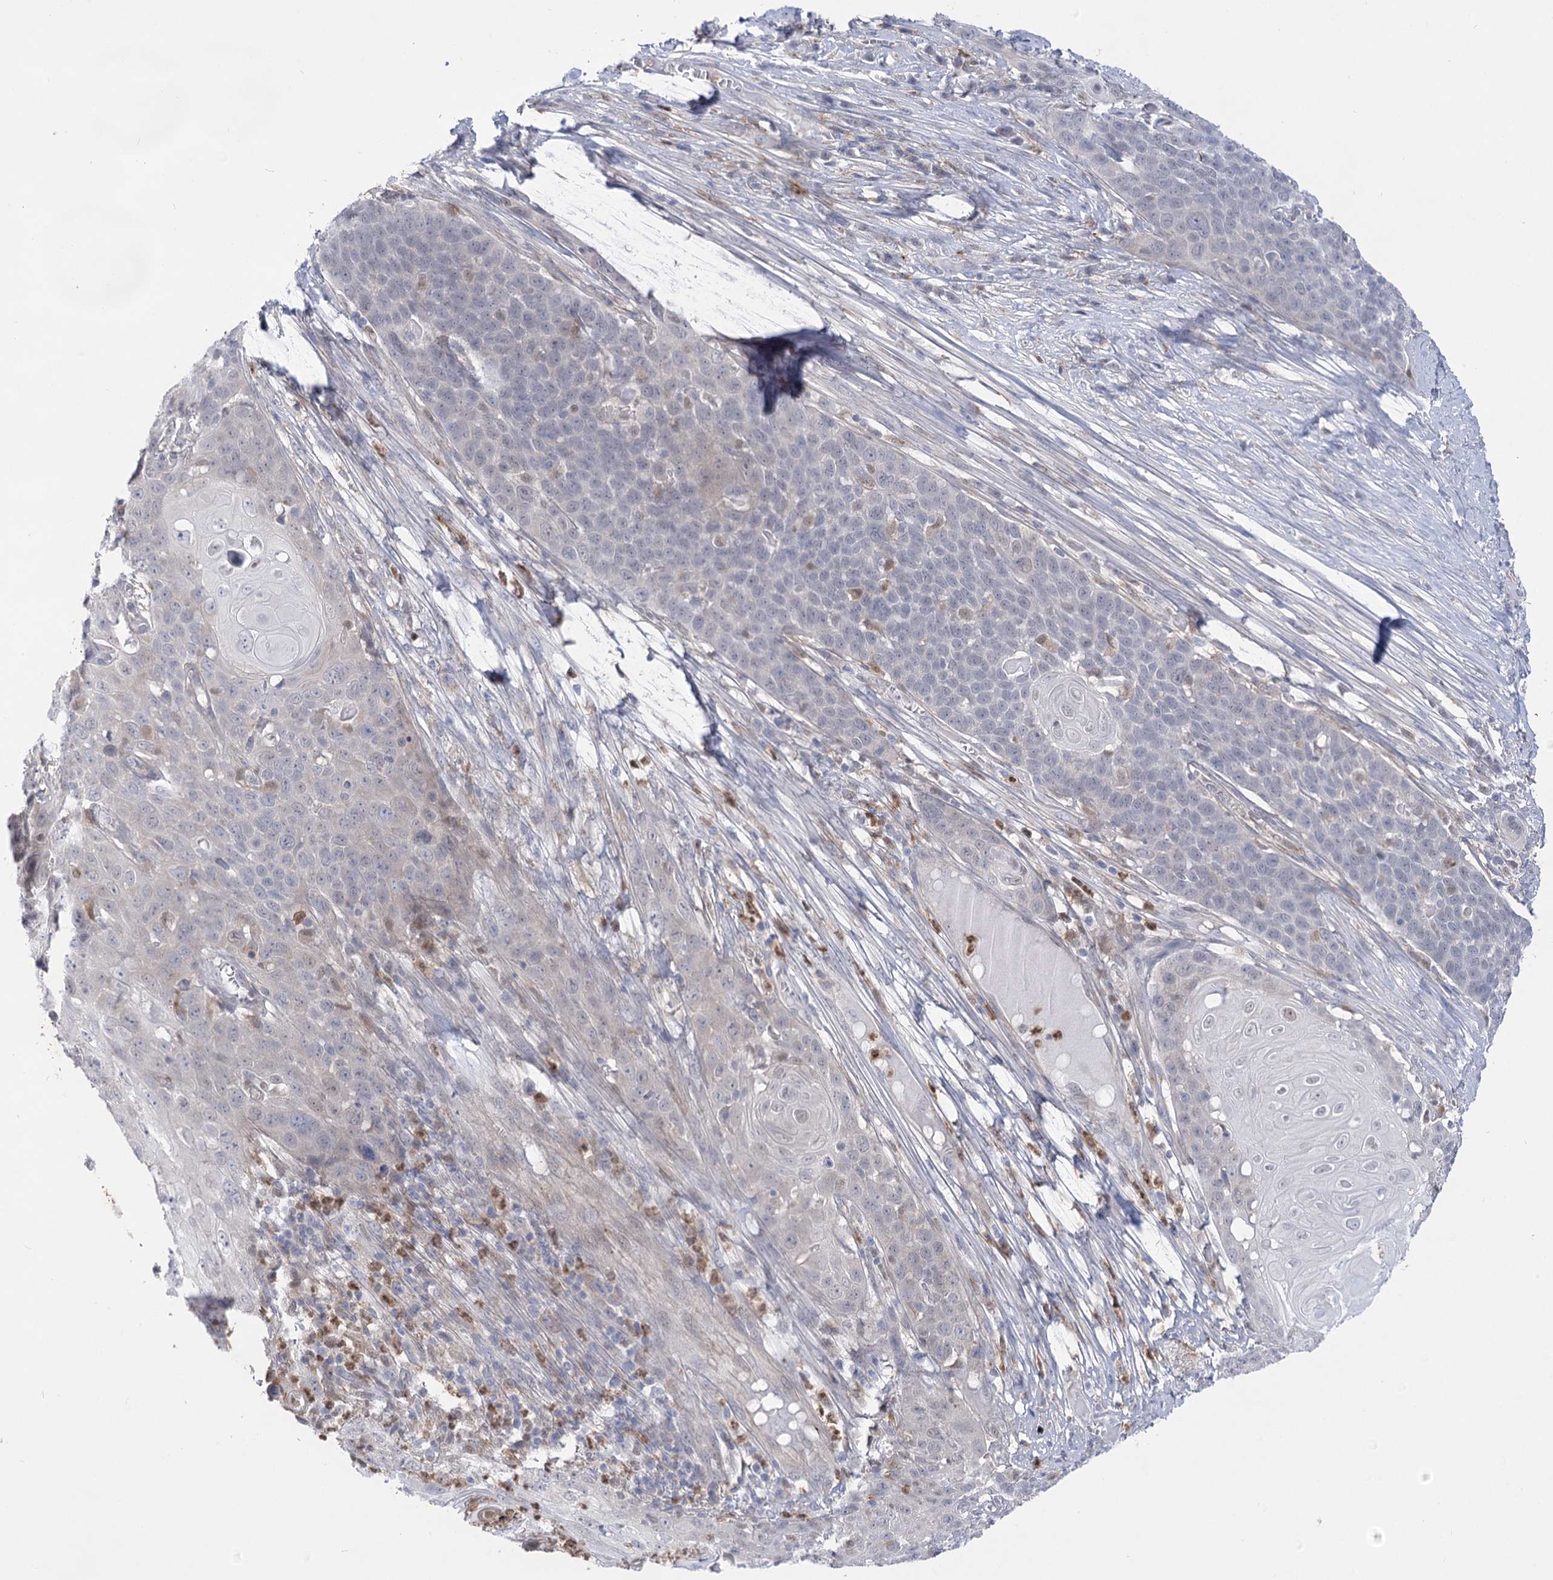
{"staining": {"intensity": "negative", "quantity": "none", "location": "none"}, "tissue": "skin cancer", "cell_type": "Tumor cells", "image_type": "cancer", "snomed": [{"axis": "morphology", "description": "Squamous cell carcinoma, NOS"}, {"axis": "topography", "description": "Skin"}], "caption": "This is a photomicrograph of immunohistochemistry (IHC) staining of squamous cell carcinoma (skin), which shows no expression in tumor cells.", "gene": "SIAE", "patient": {"sex": "male", "age": 55}}